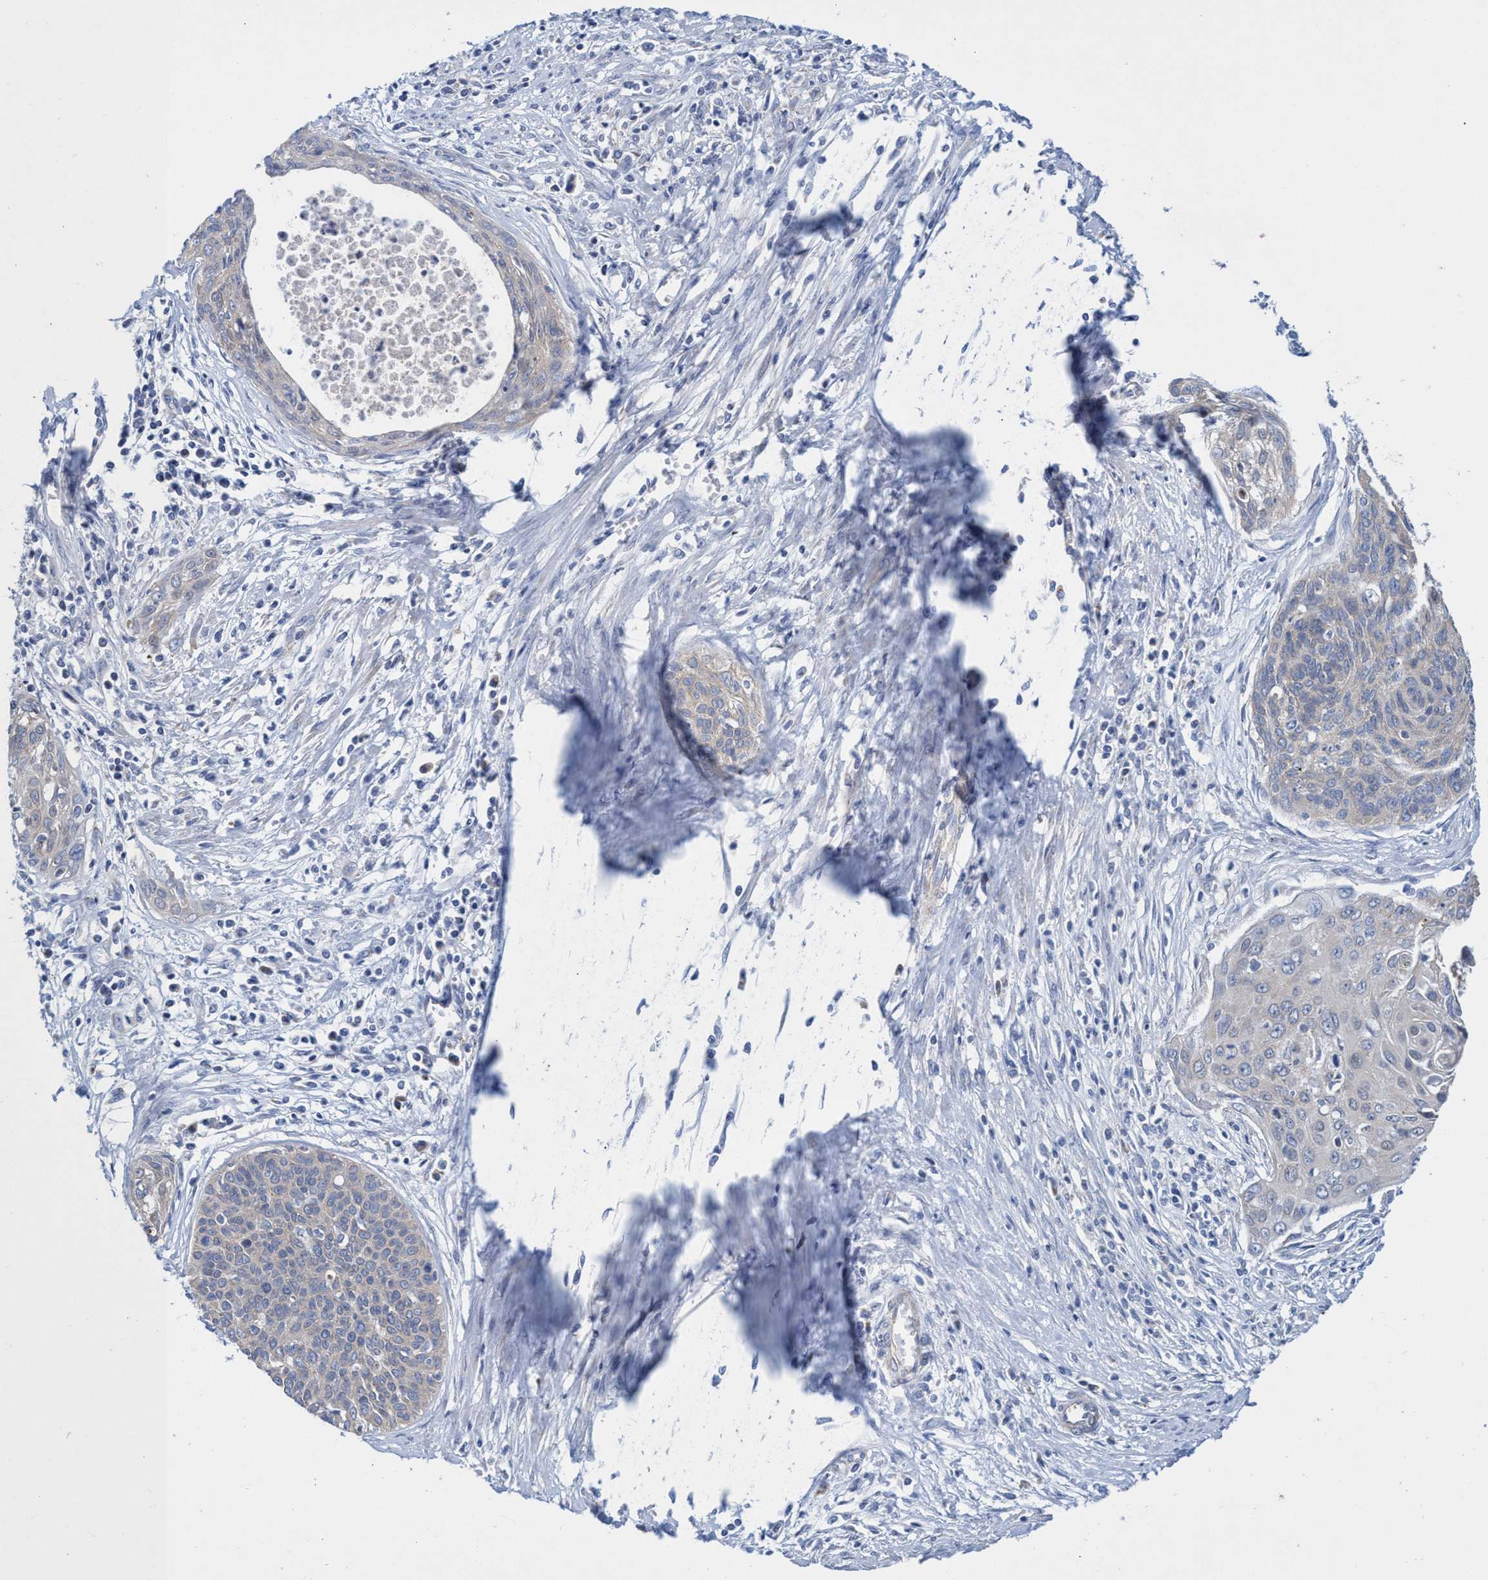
{"staining": {"intensity": "negative", "quantity": "none", "location": "none"}, "tissue": "cervical cancer", "cell_type": "Tumor cells", "image_type": "cancer", "snomed": [{"axis": "morphology", "description": "Squamous cell carcinoma, NOS"}, {"axis": "topography", "description": "Cervix"}], "caption": "Tumor cells show no significant positivity in cervical cancer.", "gene": "ZNF750", "patient": {"sex": "female", "age": 55}}